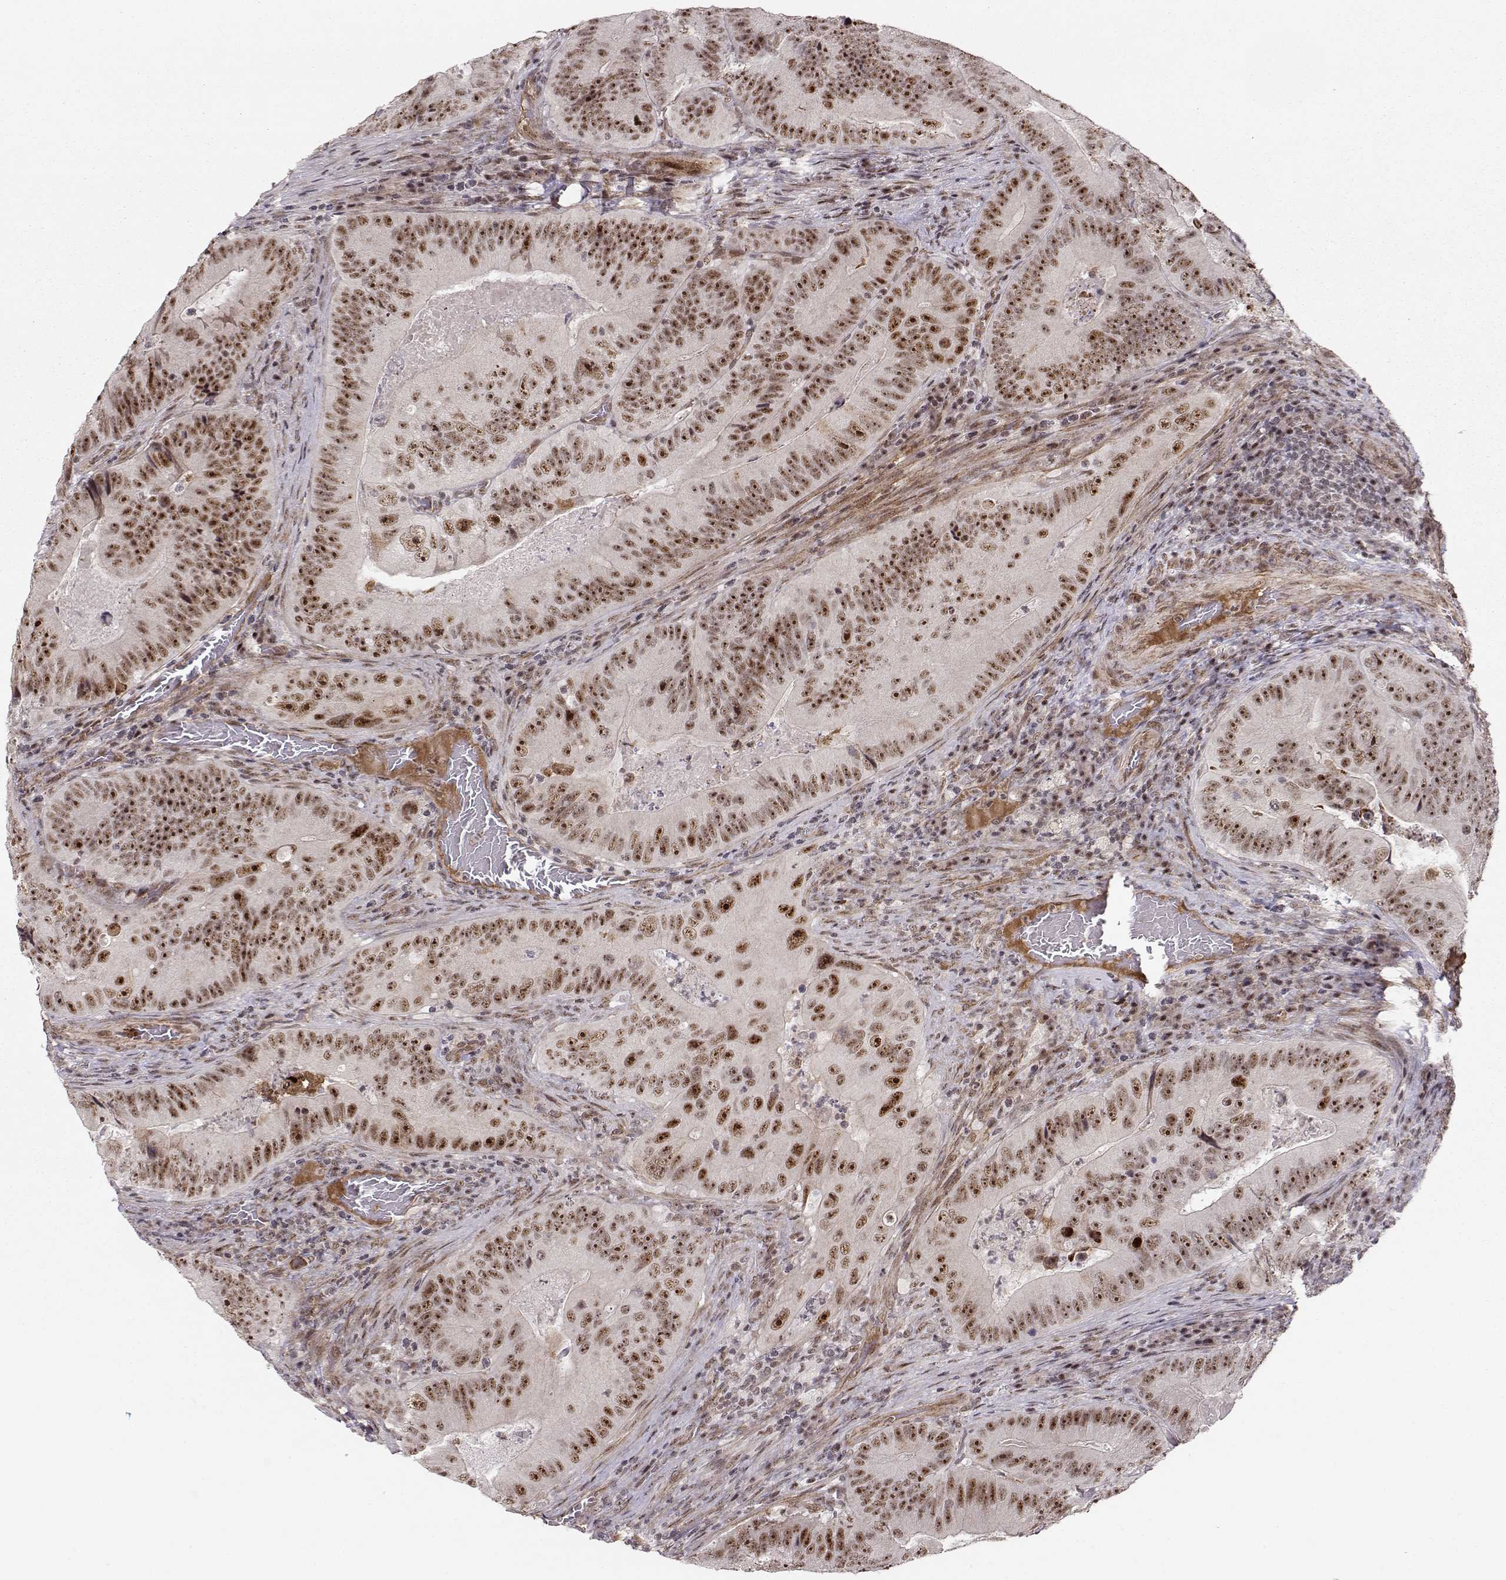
{"staining": {"intensity": "strong", "quantity": ">75%", "location": "nuclear"}, "tissue": "colorectal cancer", "cell_type": "Tumor cells", "image_type": "cancer", "snomed": [{"axis": "morphology", "description": "Adenocarcinoma, NOS"}, {"axis": "topography", "description": "Colon"}], "caption": "Immunohistochemical staining of colorectal cancer demonstrates high levels of strong nuclear positivity in about >75% of tumor cells.", "gene": "CIR1", "patient": {"sex": "female", "age": 86}}